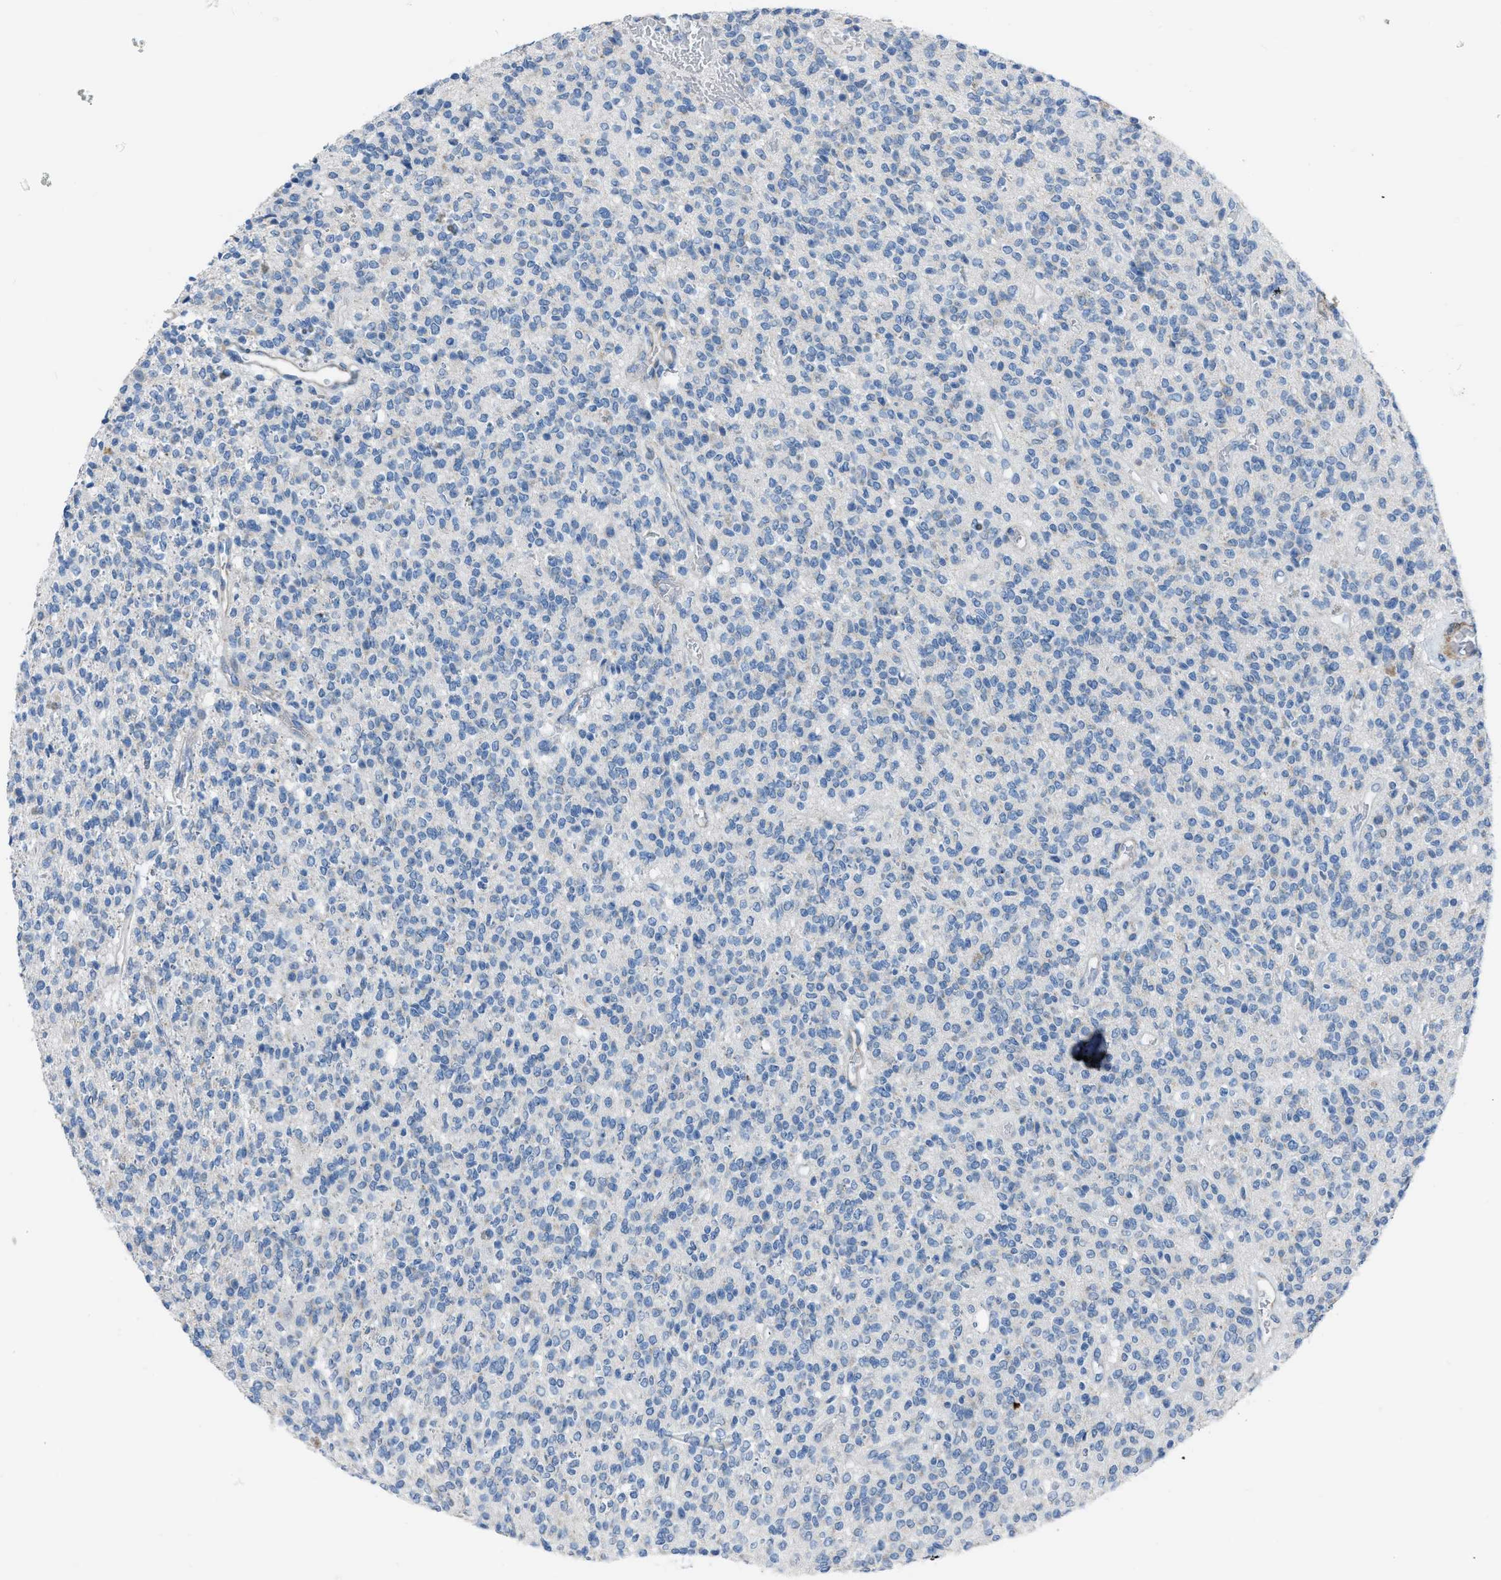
{"staining": {"intensity": "negative", "quantity": "none", "location": "none"}, "tissue": "glioma", "cell_type": "Tumor cells", "image_type": "cancer", "snomed": [{"axis": "morphology", "description": "Glioma, malignant, High grade"}, {"axis": "topography", "description": "Brain"}], "caption": "Tumor cells show no significant protein positivity in high-grade glioma (malignant).", "gene": "SPATC1L", "patient": {"sex": "male", "age": 34}}